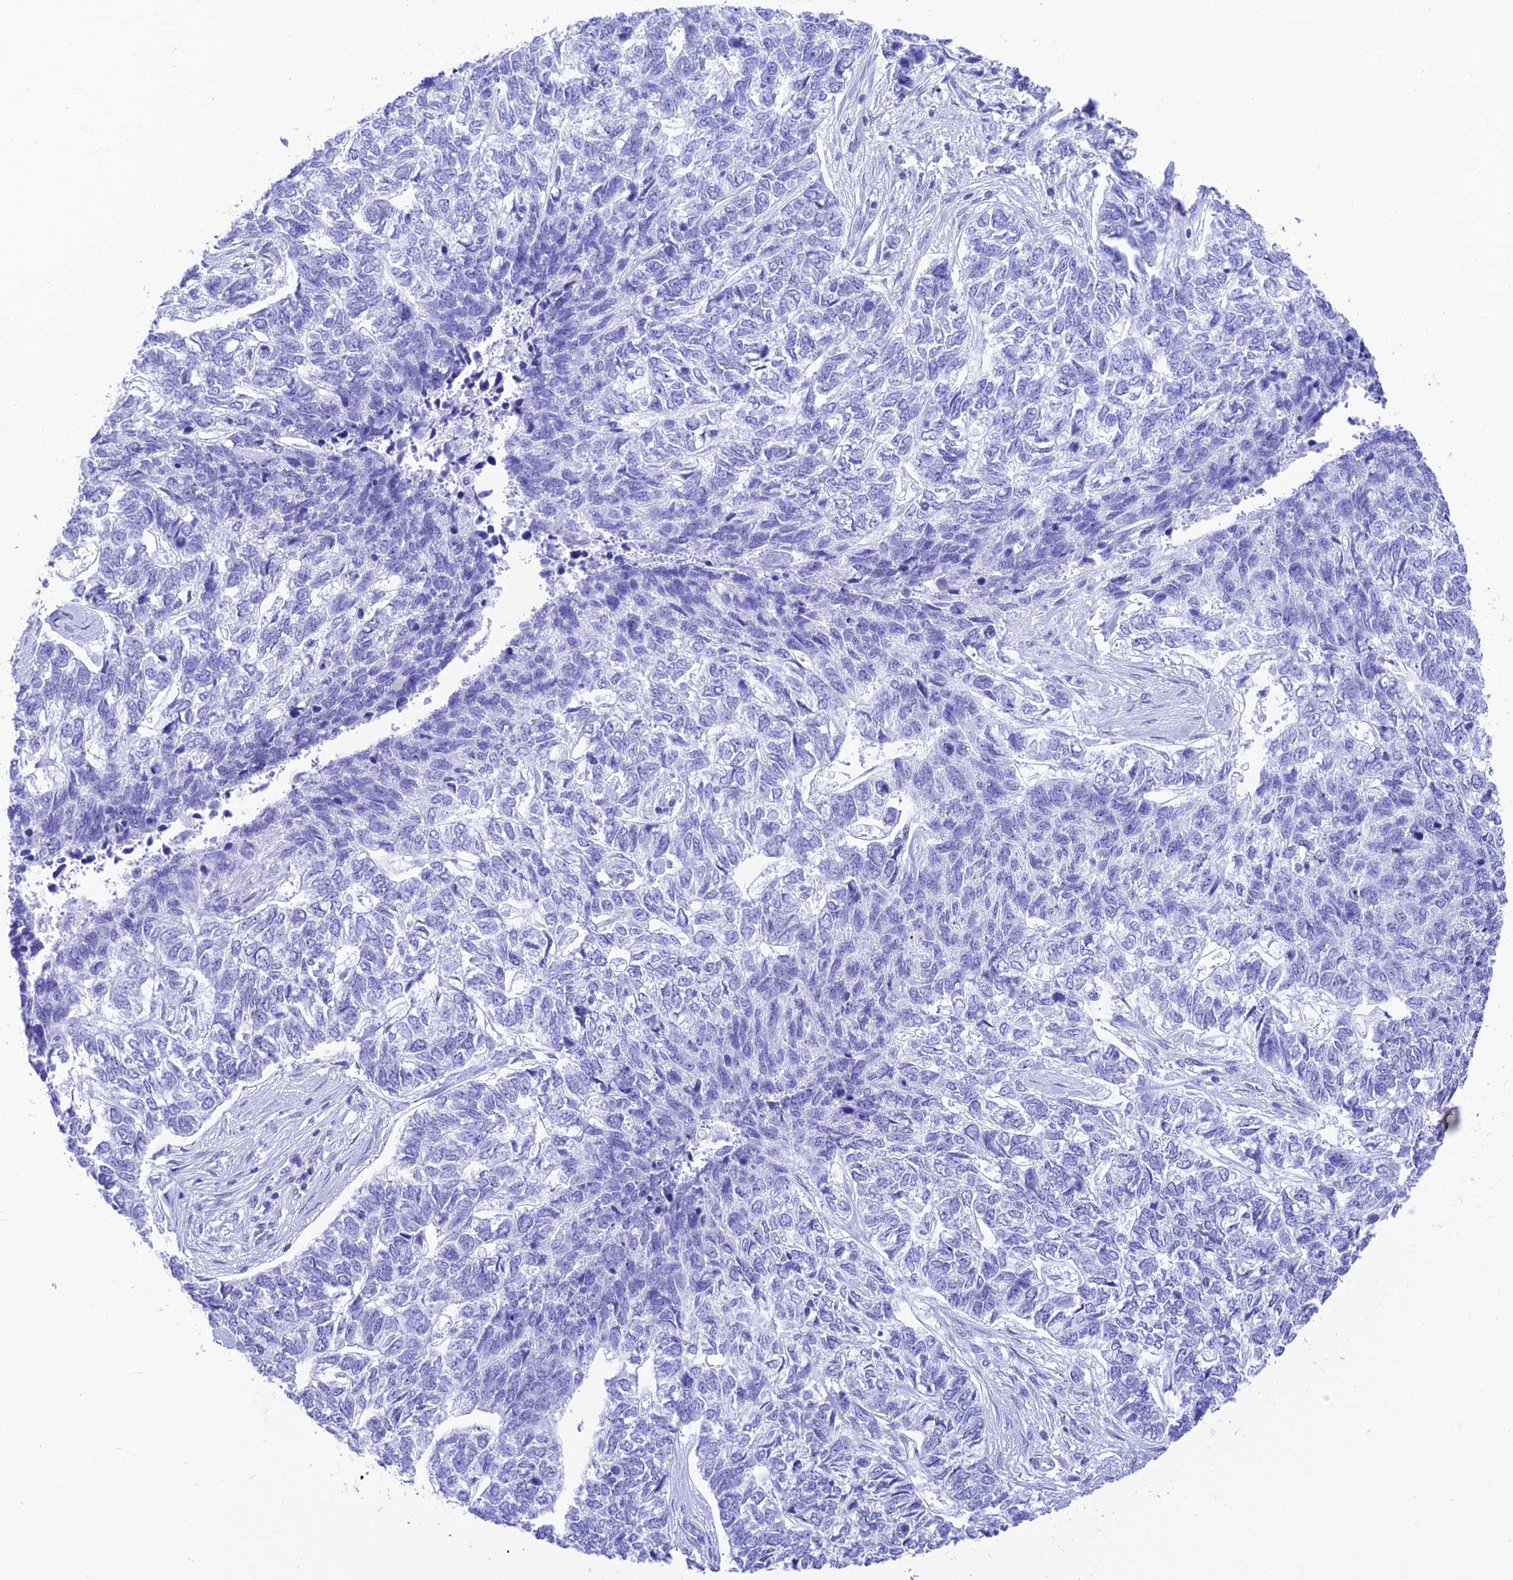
{"staining": {"intensity": "negative", "quantity": "none", "location": "none"}, "tissue": "skin cancer", "cell_type": "Tumor cells", "image_type": "cancer", "snomed": [{"axis": "morphology", "description": "Basal cell carcinoma"}, {"axis": "topography", "description": "Skin"}], "caption": "Human basal cell carcinoma (skin) stained for a protein using IHC demonstrates no positivity in tumor cells.", "gene": "PRNP", "patient": {"sex": "female", "age": 65}}